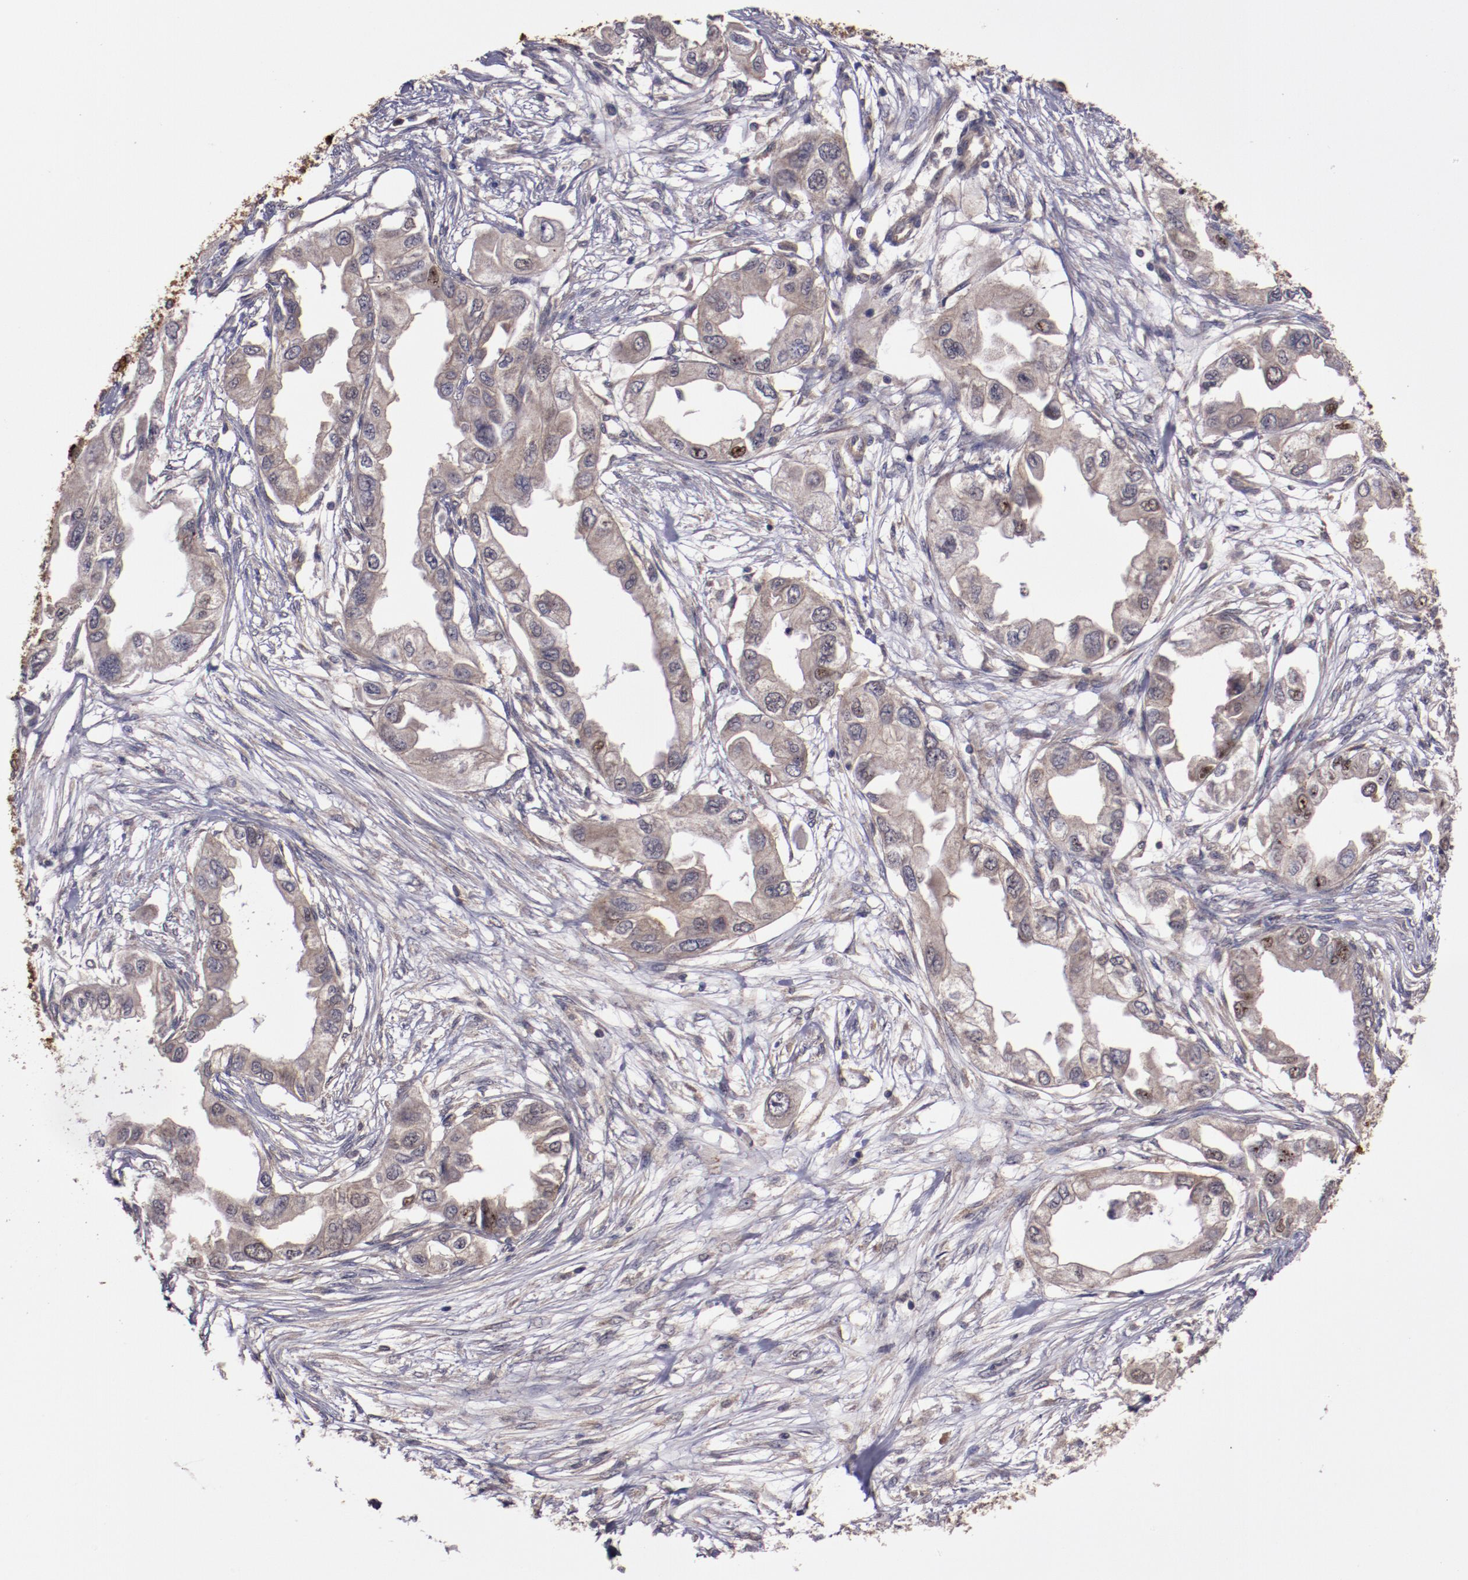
{"staining": {"intensity": "weak", "quantity": ">75%", "location": "cytoplasmic/membranous"}, "tissue": "endometrial cancer", "cell_type": "Tumor cells", "image_type": "cancer", "snomed": [{"axis": "morphology", "description": "Adenocarcinoma, NOS"}, {"axis": "topography", "description": "Endometrium"}], "caption": "Protein analysis of endometrial cancer (adenocarcinoma) tissue shows weak cytoplasmic/membranous staining in approximately >75% of tumor cells. The protein of interest is stained brown, and the nuclei are stained in blue (DAB IHC with brightfield microscopy, high magnification).", "gene": "FTSJ1", "patient": {"sex": "female", "age": 67}}